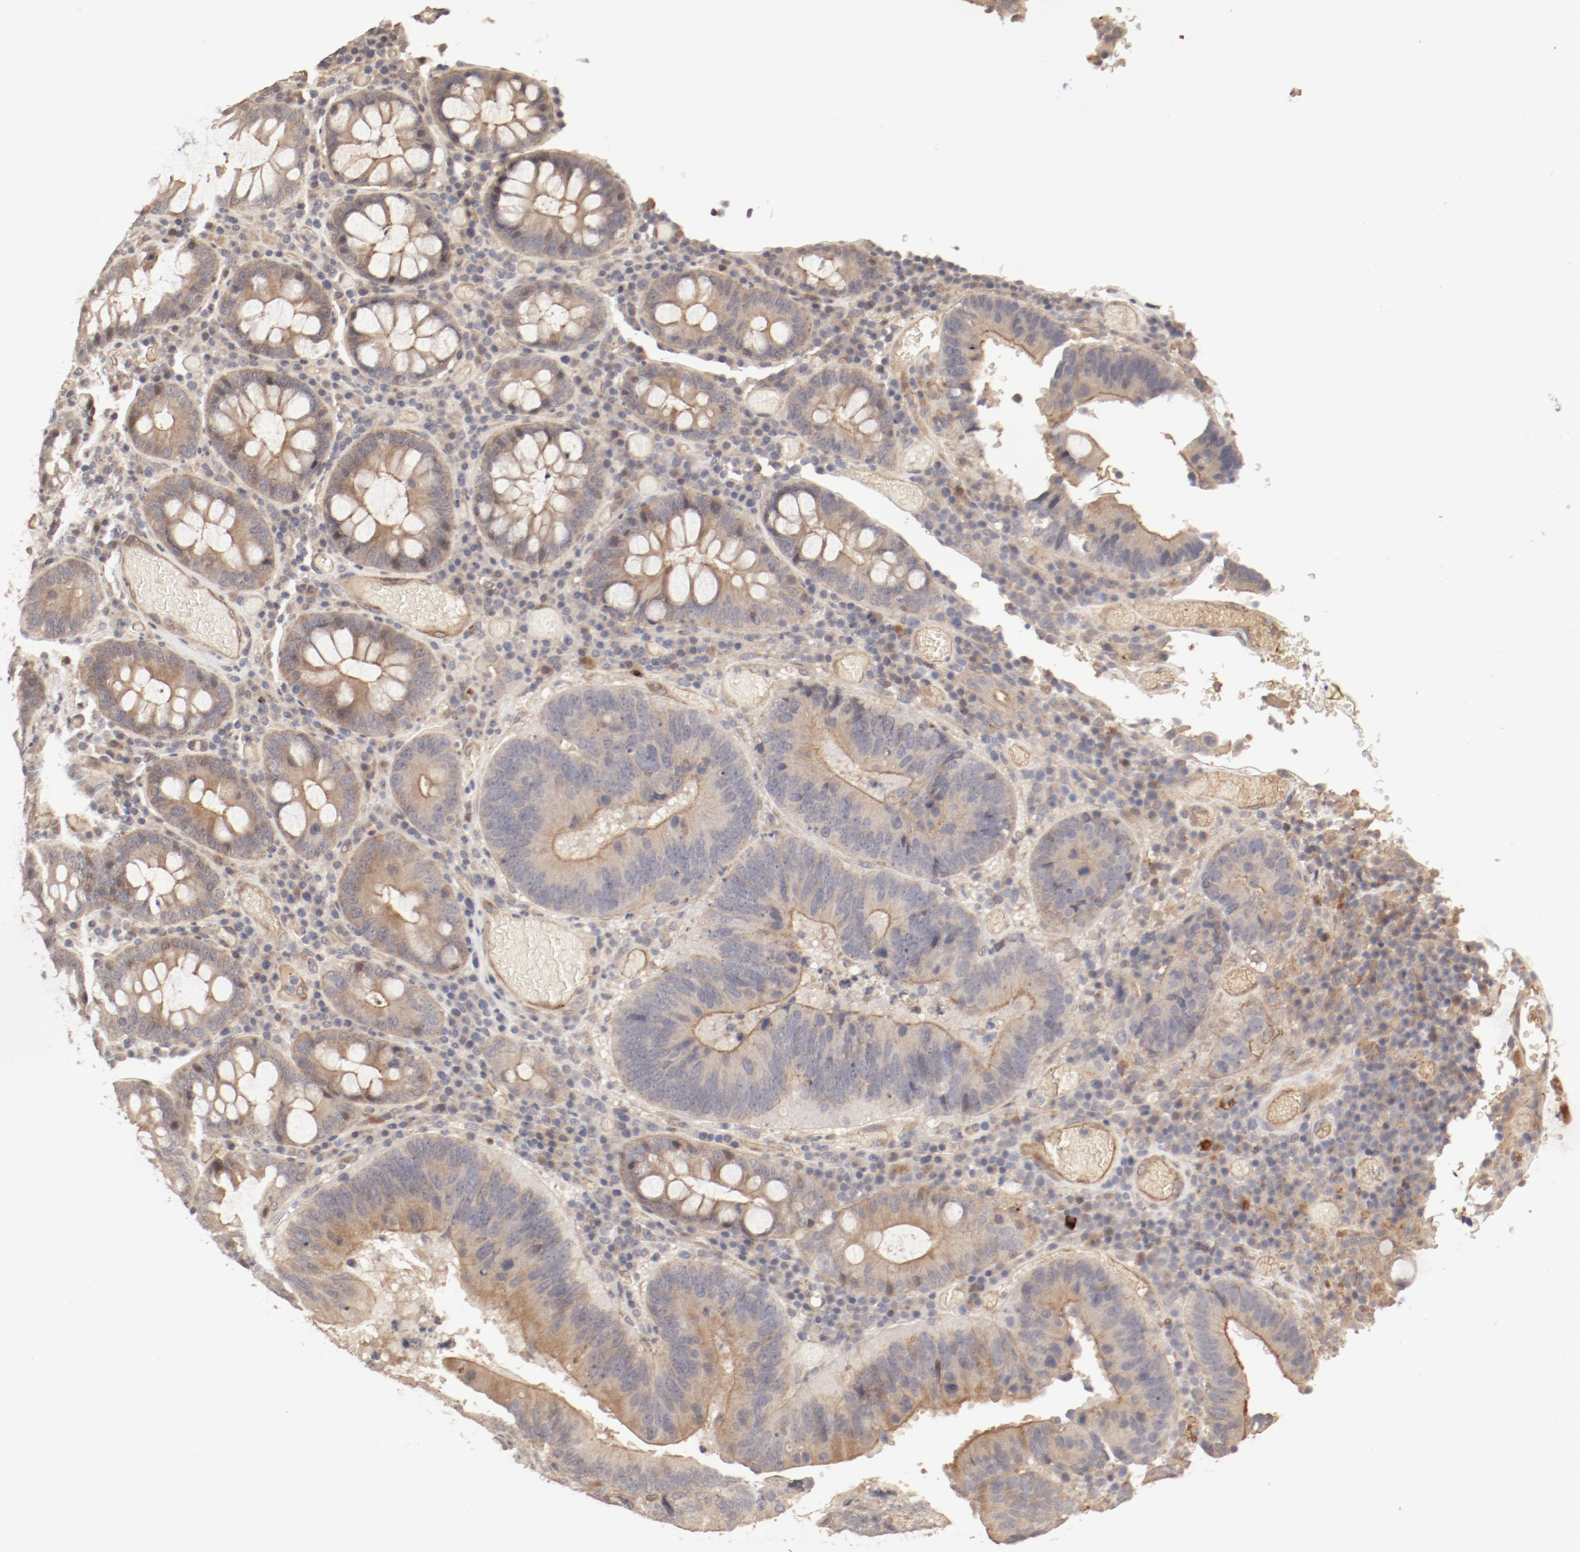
{"staining": {"intensity": "moderate", "quantity": ">75%", "location": "cytoplasmic/membranous"}, "tissue": "colorectal cancer", "cell_type": "Tumor cells", "image_type": "cancer", "snomed": [{"axis": "morphology", "description": "Normal tissue, NOS"}, {"axis": "morphology", "description": "Adenocarcinoma, NOS"}, {"axis": "topography", "description": "Colon"}], "caption": "Human colorectal cancer (adenocarcinoma) stained with a brown dye reveals moderate cytoplasmic/membranous positive positivity in about >75% of tumor cells.", "gene": "IL3RA", "patient": {"sex": "female", "age": 78}}